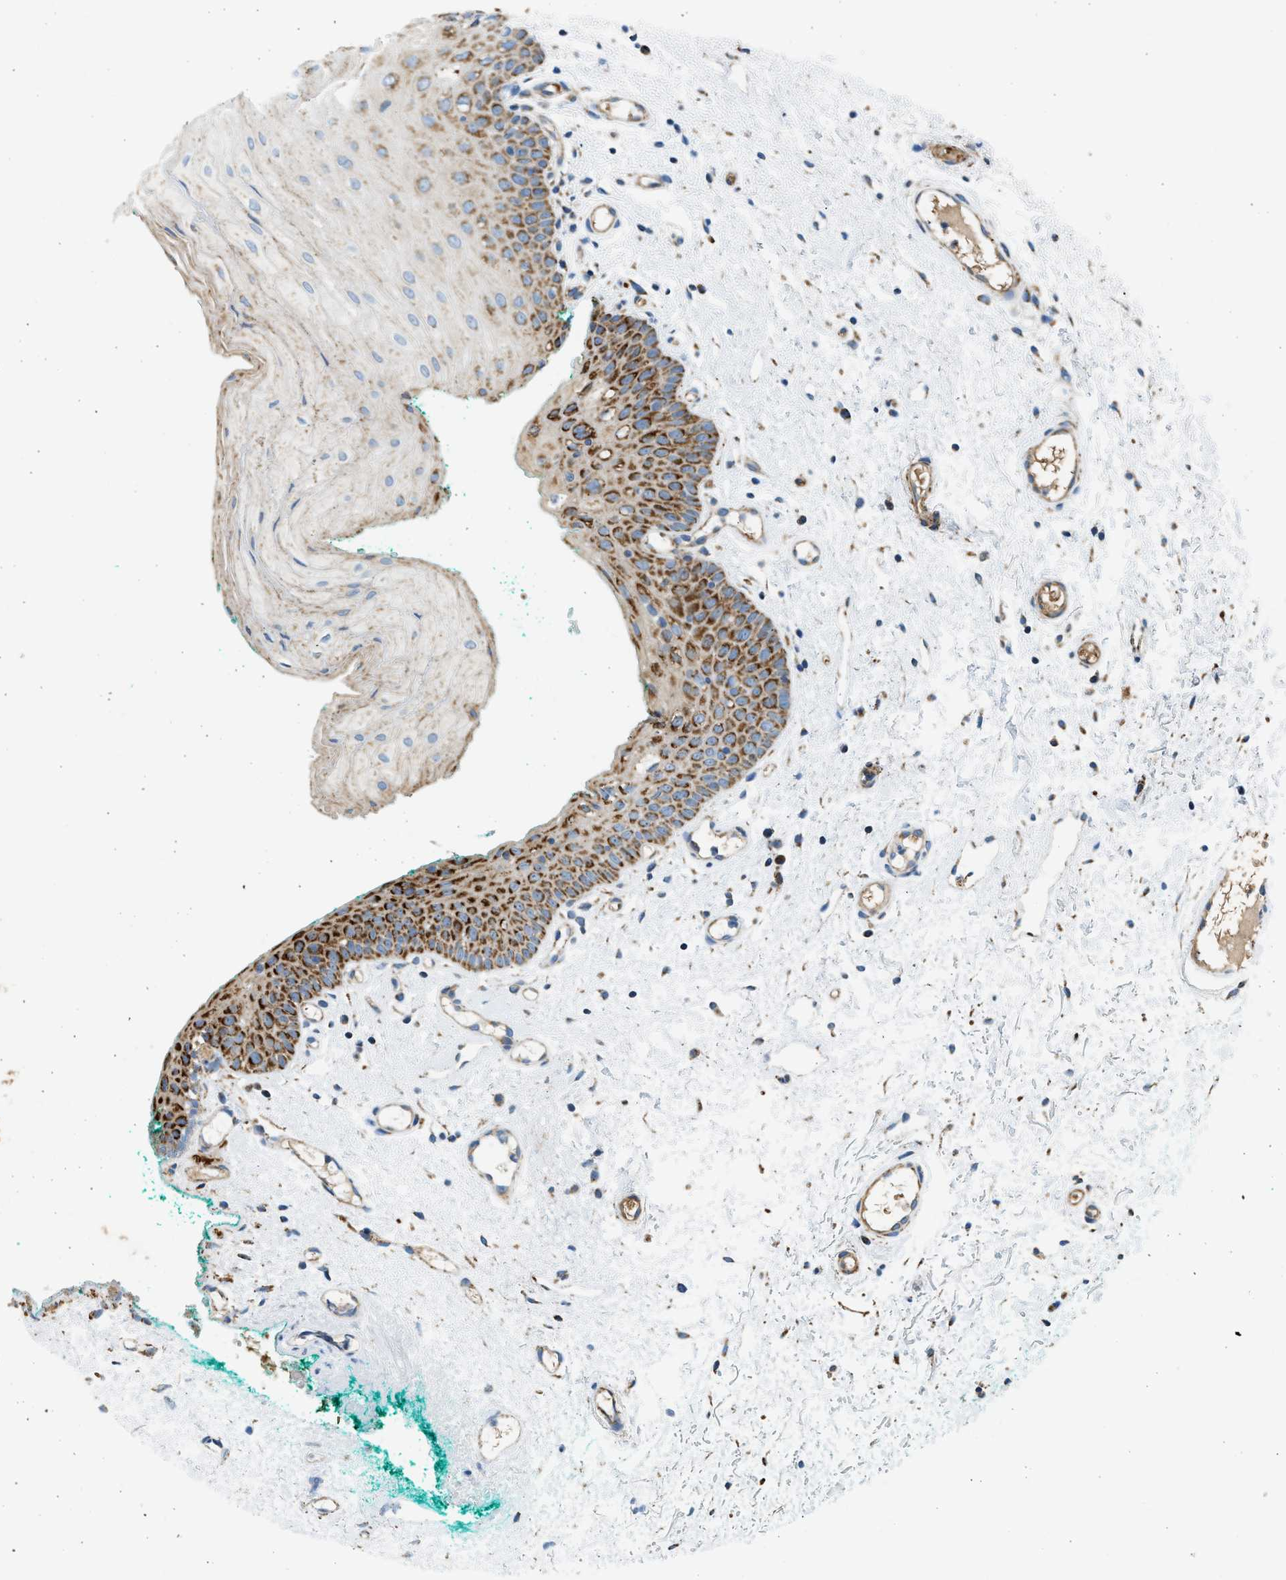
{"staining": {"intensity": "strong", "quantity": "25%-75%", "location": "cytoplasmic/membranous"}, "tissue": "oral mucosa", "cell_type": "Squamous epithelial cells", "image_type": "normal", "snomed": [{"axis": "morphology", "description": "Normal tissue, NOS"}, {"axis": "morphology", "description": "Squamous cell carcinoma, NOS"}, {"axis": "topography", "description": "Oral tissue"}, {"axis": "topography", "description": "Salivary gland"}, {"axis": "topography", "description": "Head-Neck"}], "caption": "Oral mucosa stained for a protein (brown) exhibits strong cytoplasmic/membranous positive positivity in approximately 25%-75% of squamous epithelial cells.", "gene": "KCNMB3", "patient": {"sex": "female", "age": 62}}